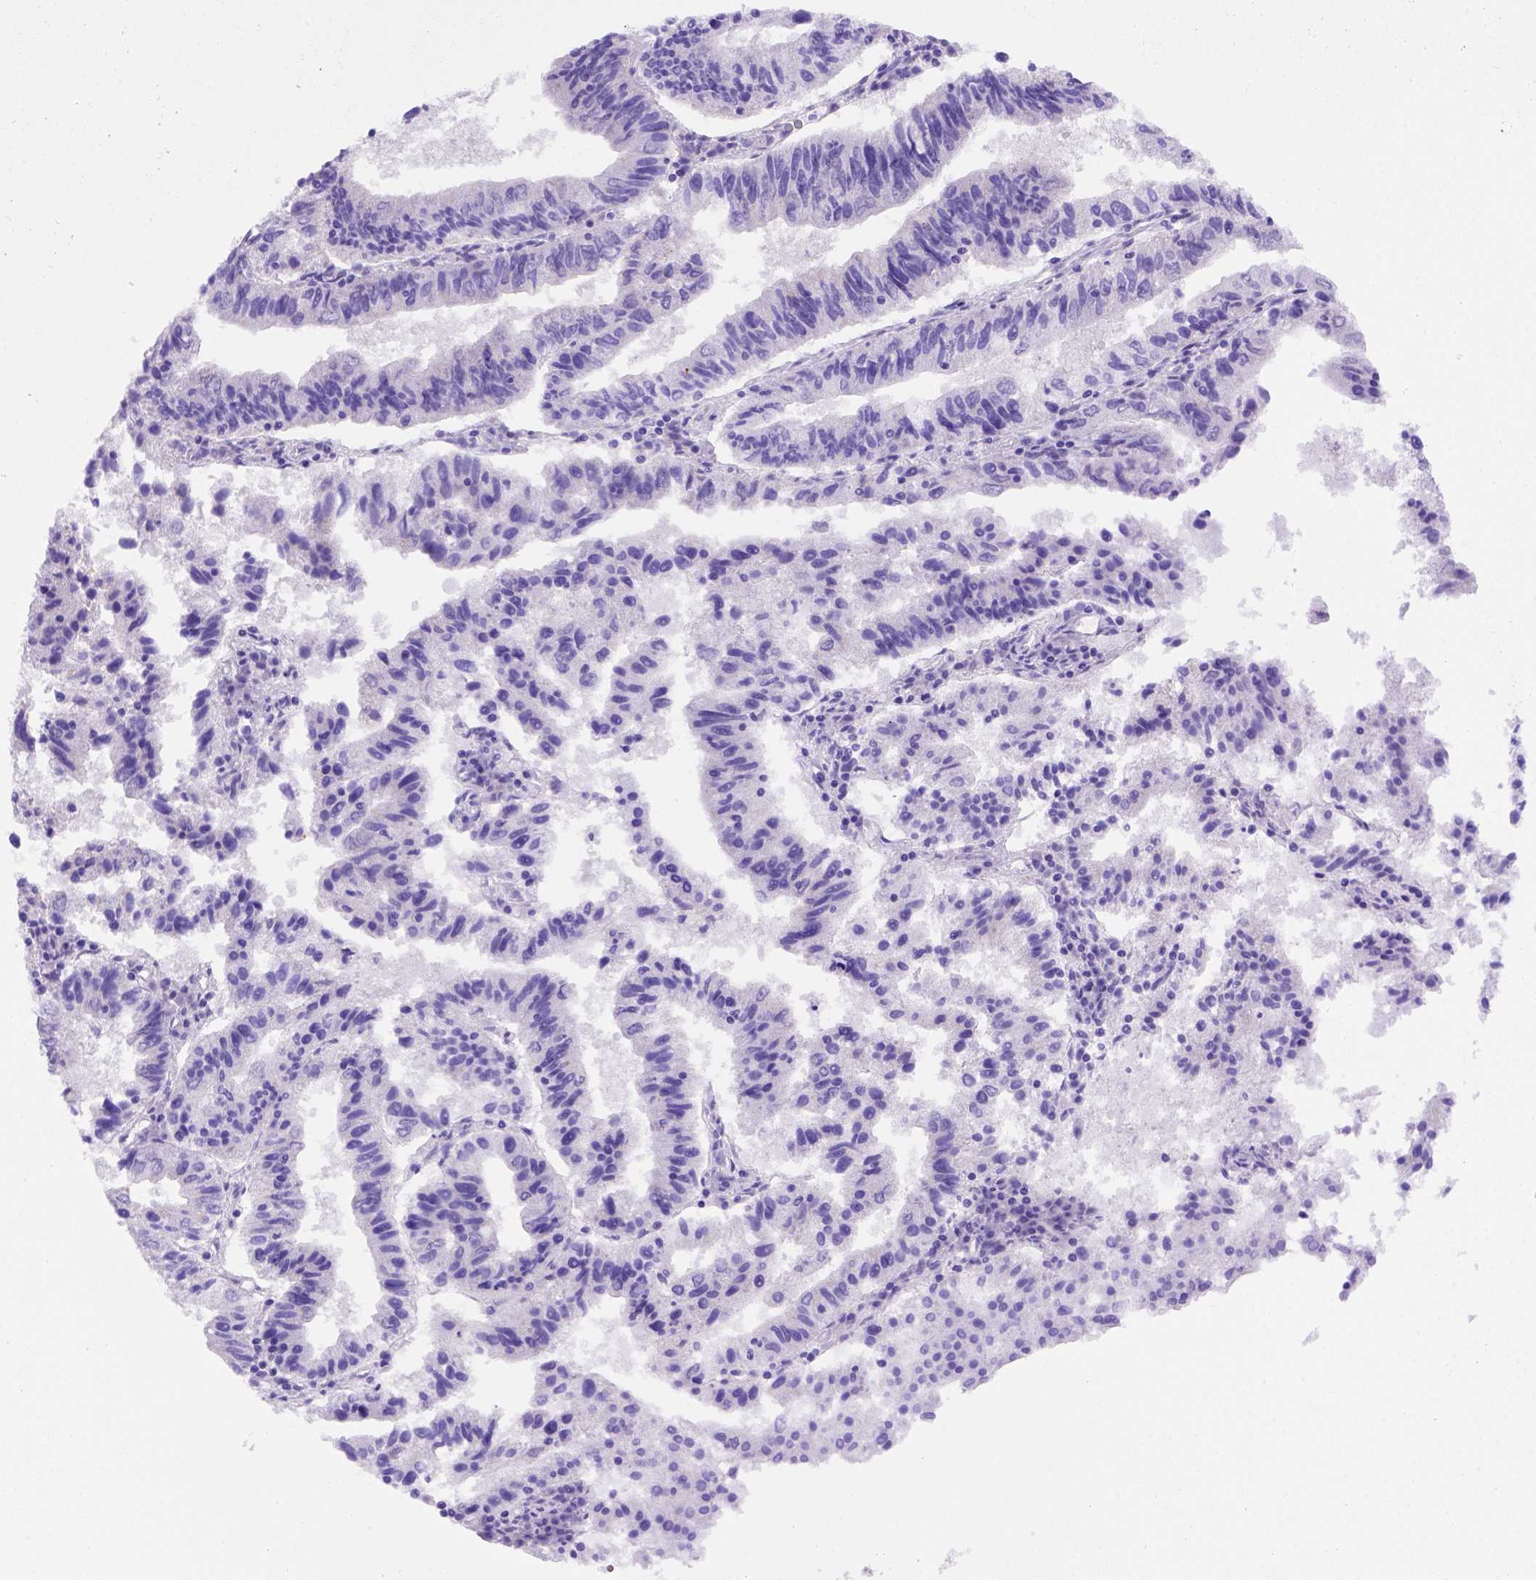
{"staining": {"intensity": "negative", "quantity": "none", "location": "none"}, "tissue": "endometrial cancer", "cell_type": "Tumor cells", "image_type": "cancer", "snomed": [{"axis": "morphology", "description": "Adenocarcinoma, NOS"}, {"axis": "topography", "description": "Endometrium"}], "caption": "Immunohistochemistry of adenocarcinoma (endometrial) demonstrates no expression in tumor cells.", "gene": "FOXI1", "patient": {"sex": "female", "age": 82}}